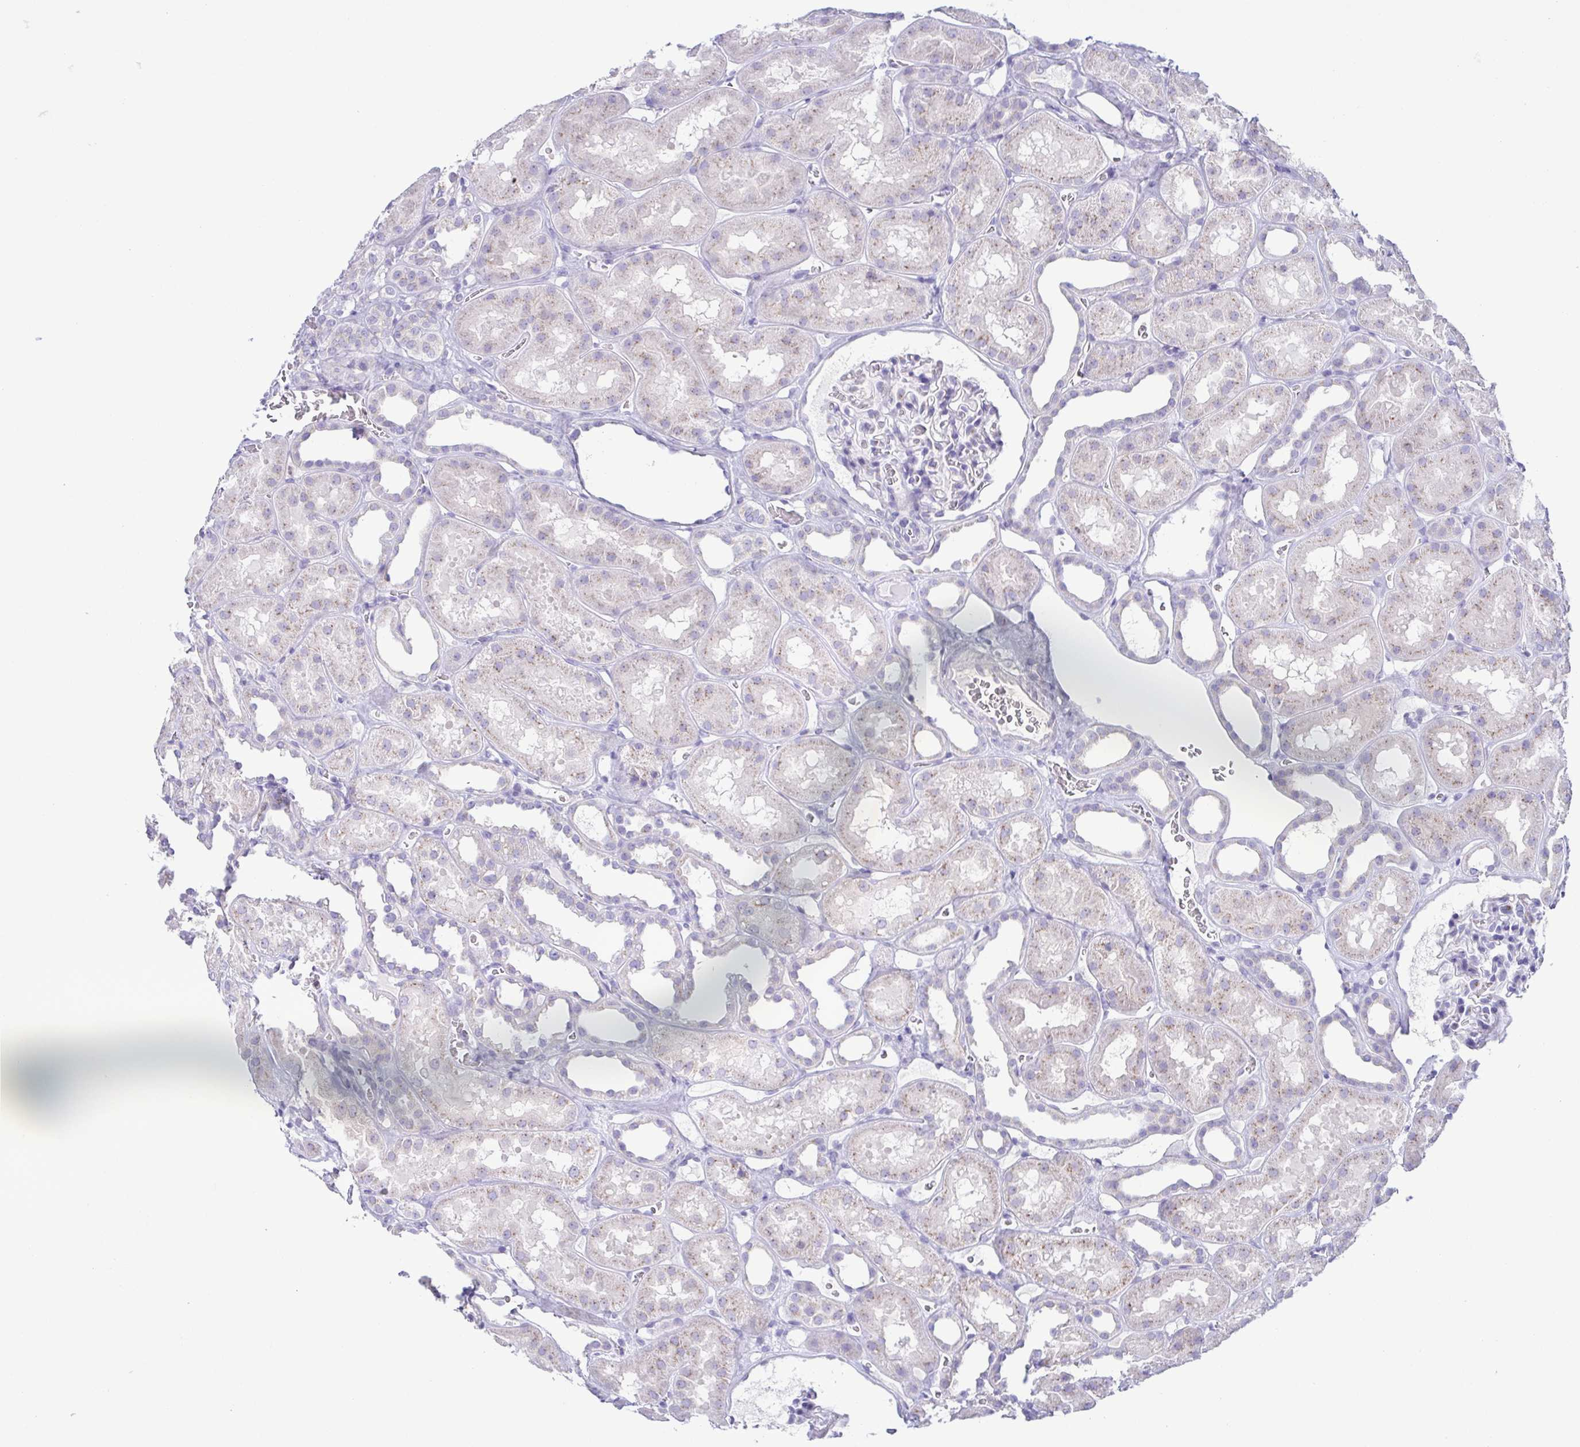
{"staining": {"intensity": "negative", "quantity": "none", "location": "none"}, "tissue": "kidney", "cell_type": "Cells in glomeruli", "image_type": "normal", "snomed": [{"axis": "morphology", "description": "Normal tissue, NOS"}, {"axis": "topography", "description": "Kidney"}], "caption": "Cells in glomeruli are negative for protein expression in benign human kidney. (Immunohistochemistry, brightfield microscopy, high magnification).", "gene": "AZU1", "patient": {"sex": "female", "age": 41}}